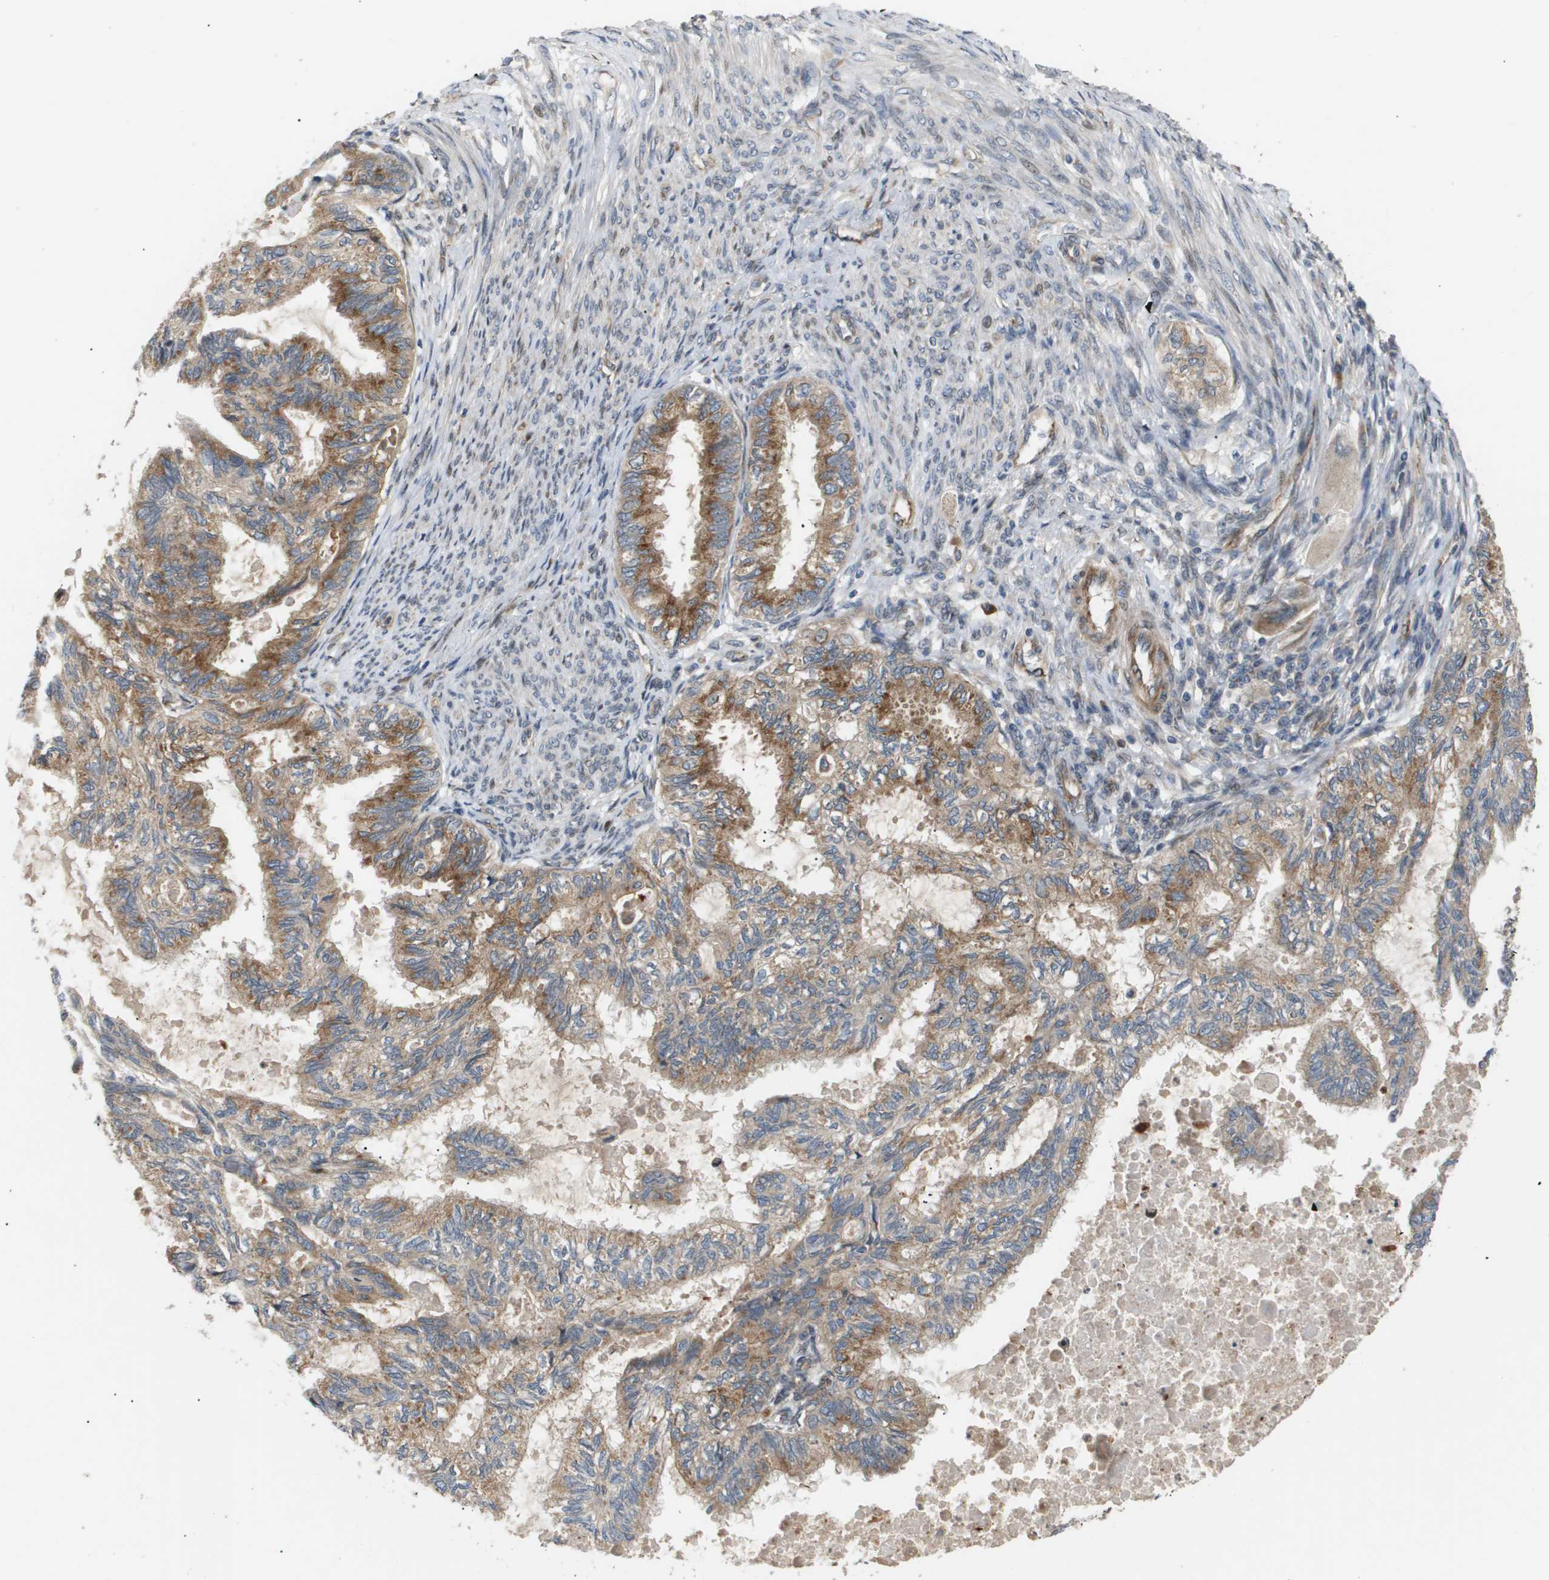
{"staining": {"intensity": "moderate", "quantity": ">75%", "location": "cytoplasmic/membranous"}, "tissue": "cervical cancer", "cell_type": "Tumor cells", "image_type": "cancer", "snomed": [{"axis": "morphology", "description": "Normal tissue, NOS"}, {"axis": "morphology", "description": "Adenocarcinoma, NOS"}, {"axis": "topography", "description": "Cervix"}, {"axis": "topography", "description": "Endometrium"}], "caption": "Immunohistochemistry (IHC) of human adenocarcinoma (cervical) reveals medium levels of moderate cytoplasmic/membranous staining in about >75% of tumor cells.", "gene": "LYSMD3", "patient": {"sex": "female", "age": 86}}